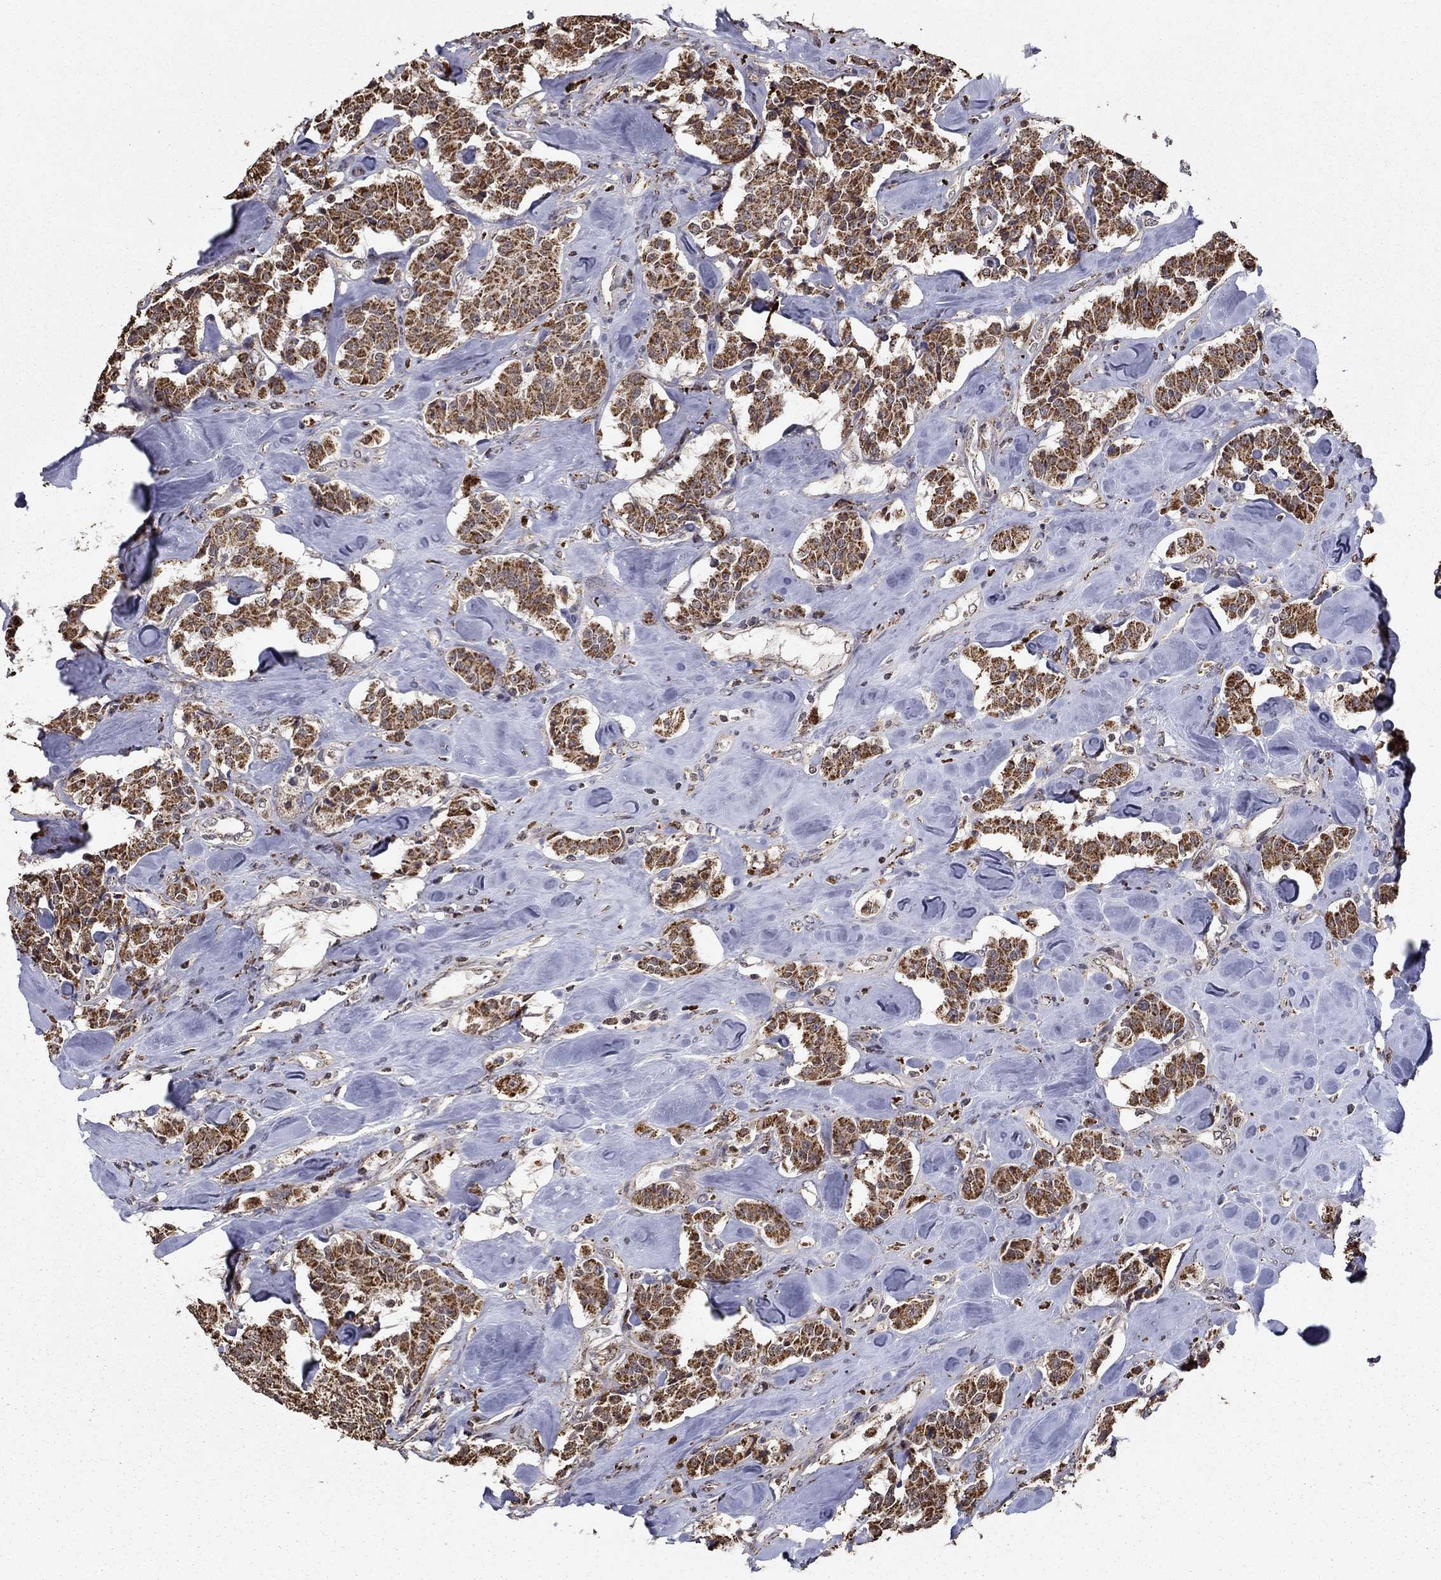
{"staining": {"intensity": "strong", "quantity": ">75%", "location": "cytoplasmic/membranous"}, "tissue": "carcinoid", "cell_type": "Tumor cells", "image_type": "cancer", "snomed": [{"axis": "morphology", "description": "Carcinoid, malignant, NOS"}, {"axis": "topography", "description": "Pancreas"}], "caption": "Carcinoid was stained to show a protein in brown. There is high levels of strong cytoplasmic/membranous staining in approximately >75% of tumor cells.", "gene": "ACOT13", "patient": {"sex": "male", "age": 41}}